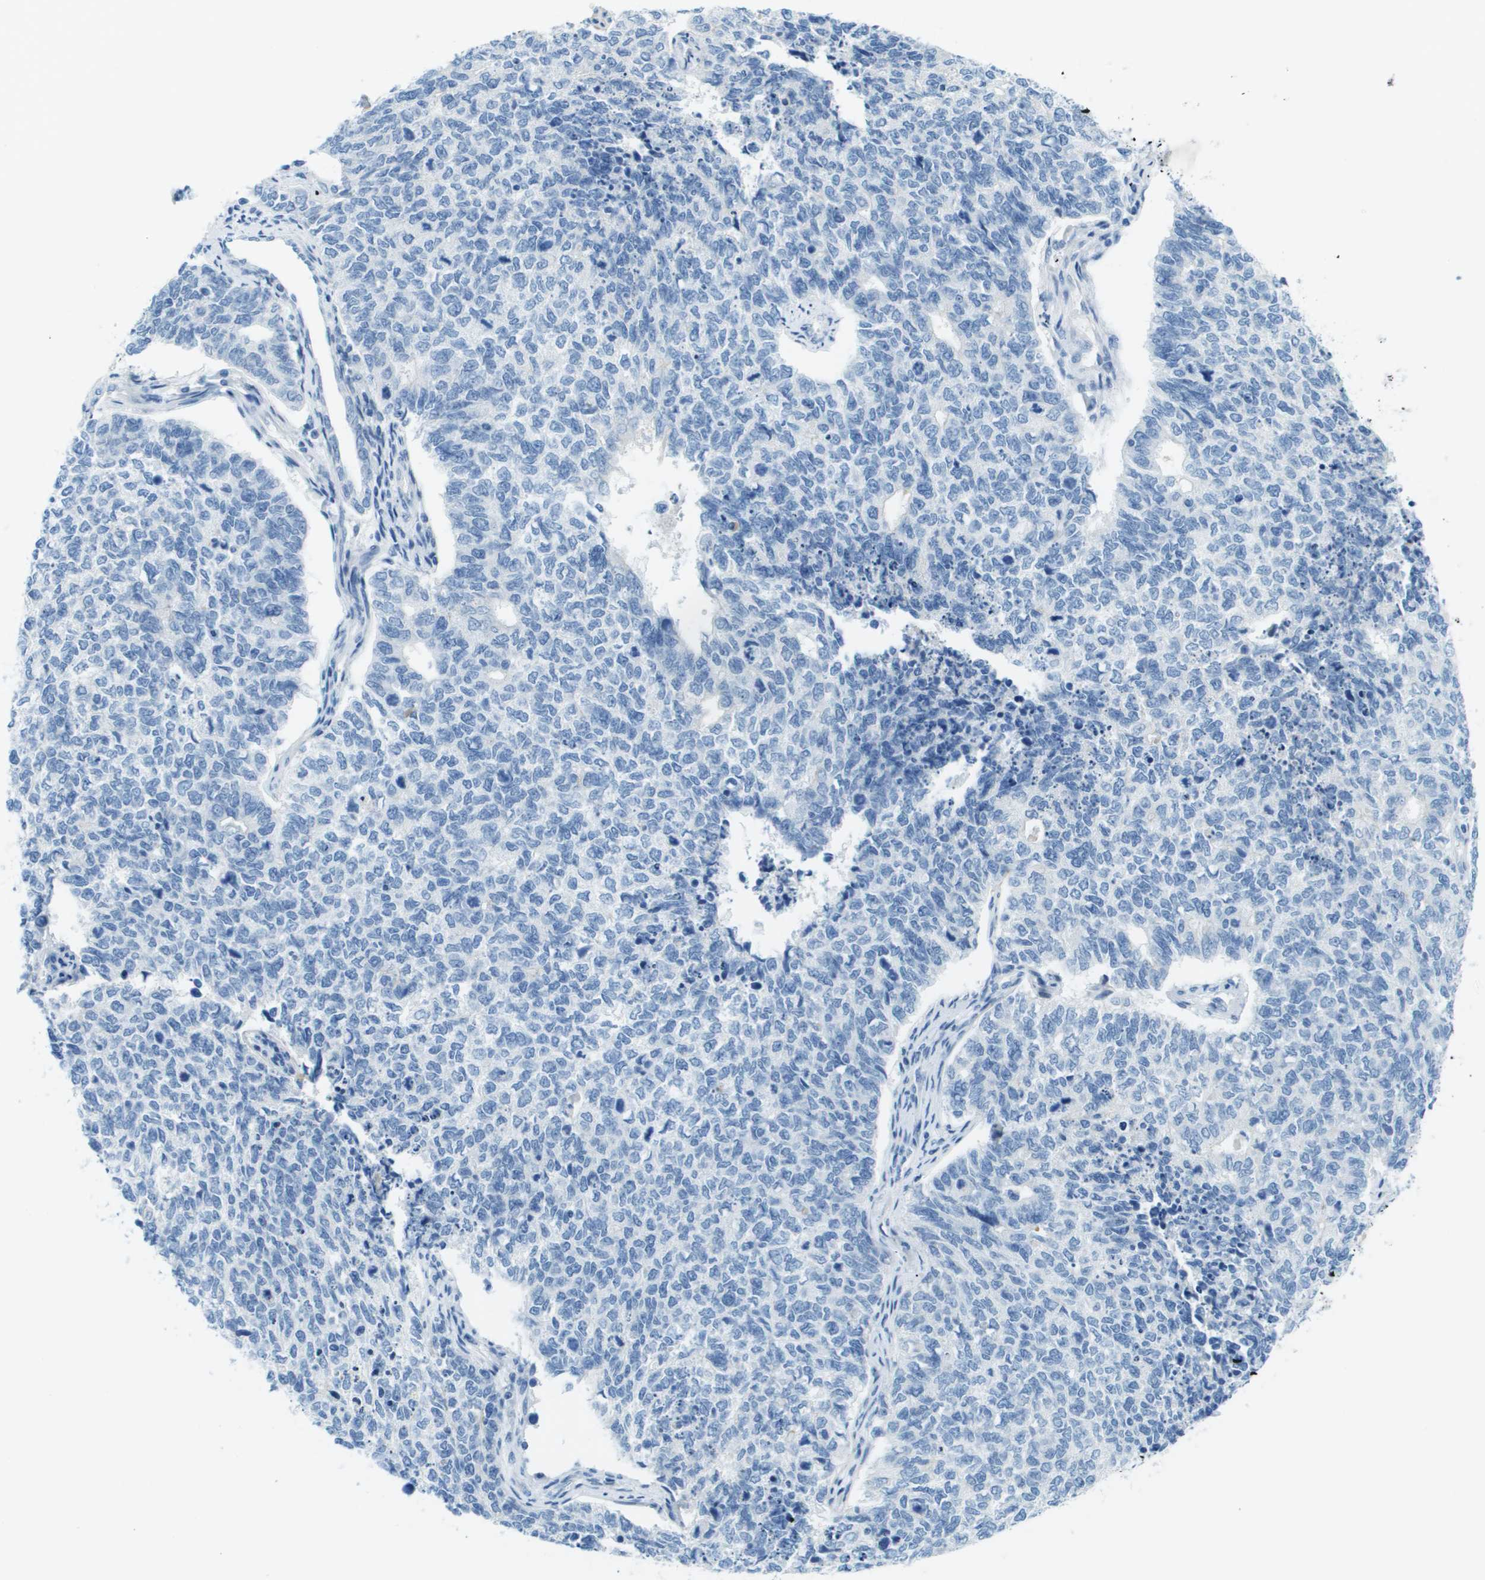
{"staining": {"intensity": "negative", "quantity": "none", "location": "none"}, "tissue": "cervical cancer", "cell_type": "Tumor cells", "image_type": "cancer", "snomed": [{"axis": "morphology", "description": "Squamous cell carcinoma, NOS"}, {"axis": "topography", "description": "Cervix"}], "caption": "IHC image of neoplastic tissue: cervical cancer stained with DAB reveals no significant protein staining in tumor cells.", "gene": "CDHR2", "patient": {"sex": "female", "age": 63}}